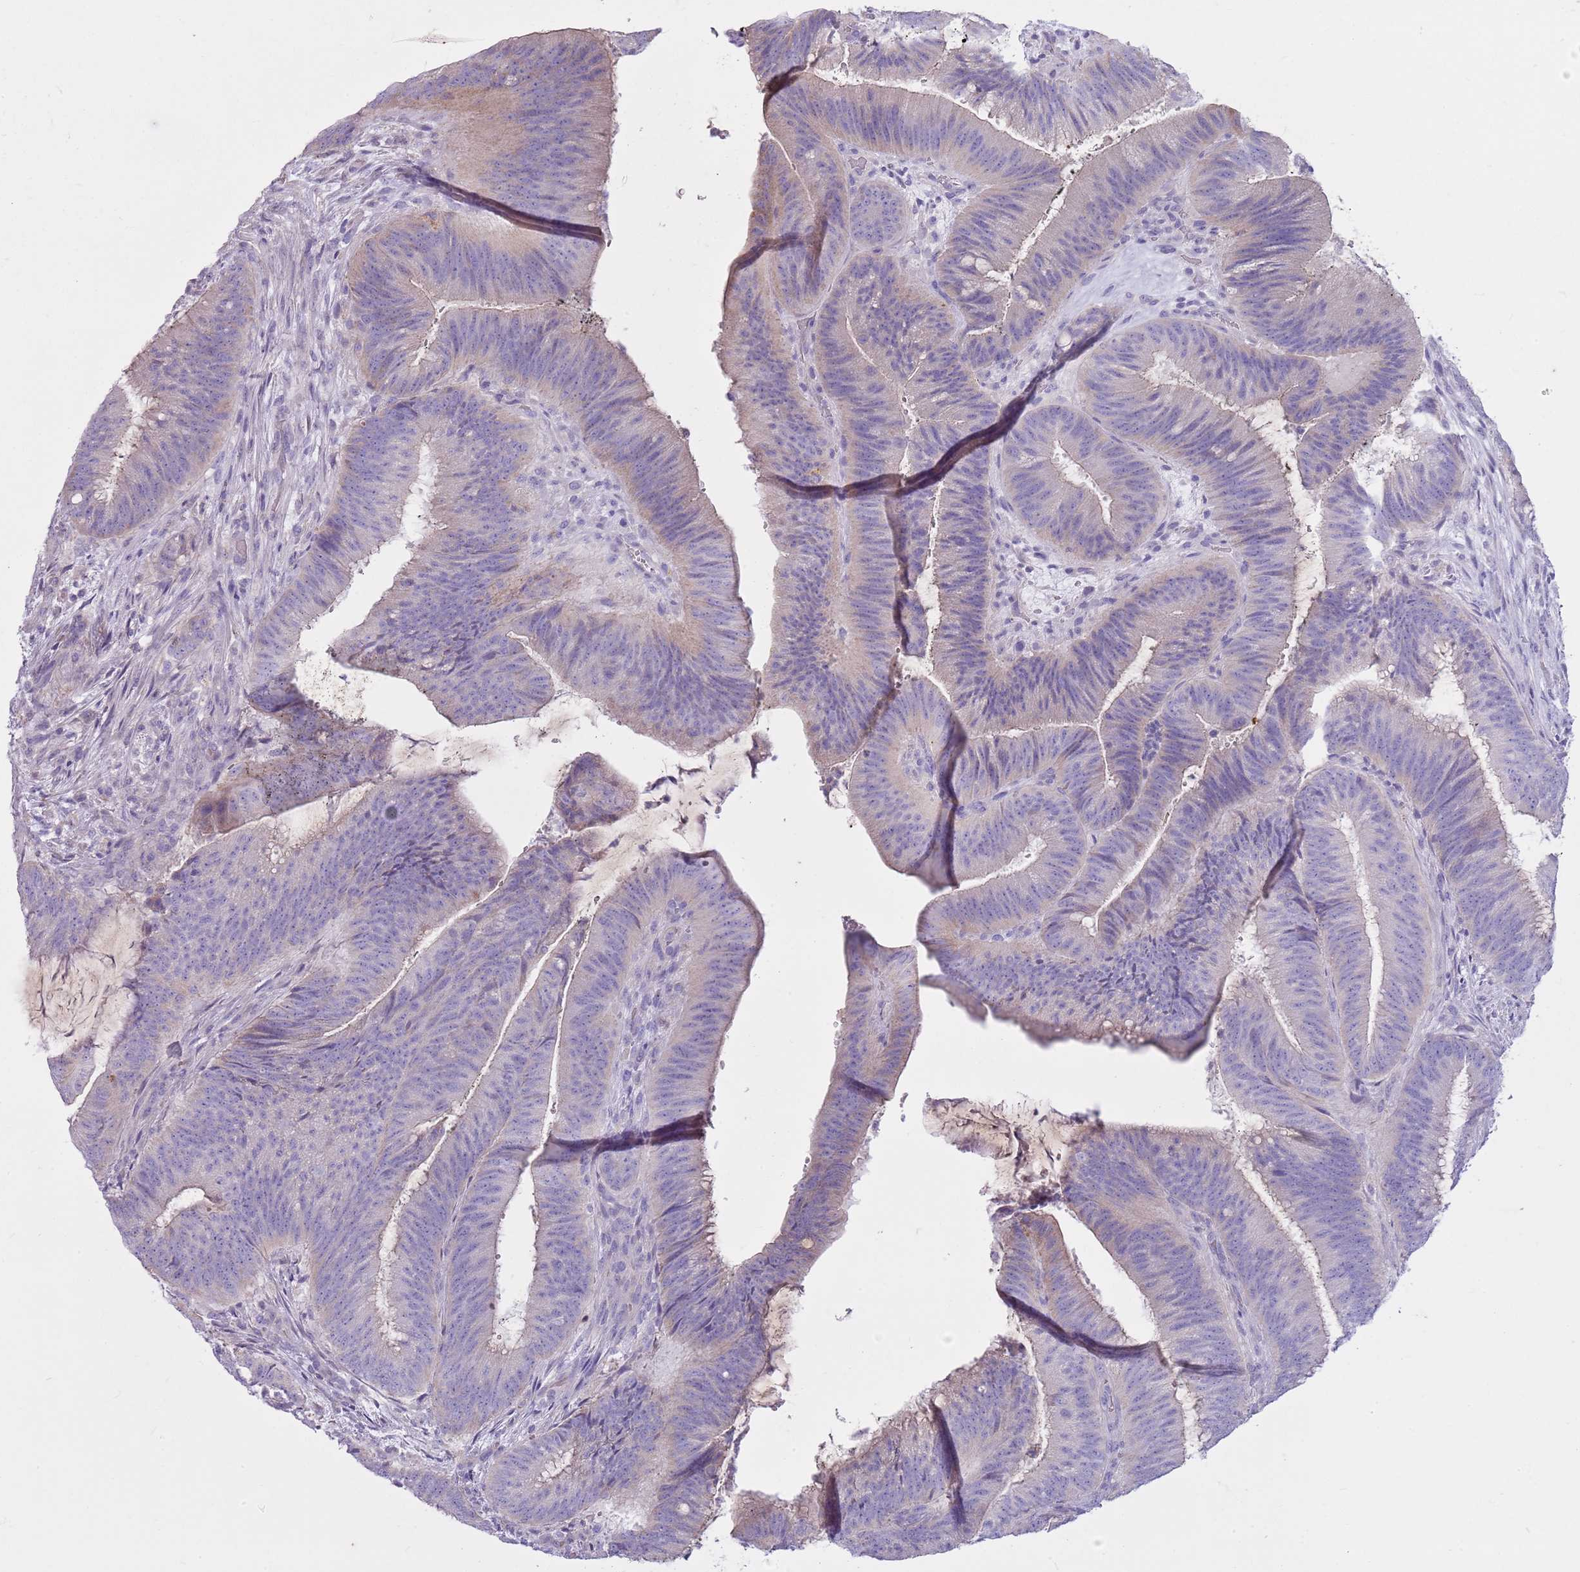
{"staining": {"intensity": "weak", "quantity": "<25%", "location": "cytoplasmic/membranous"}, "tissue": "colorectal cancer", "cell_type": "Tumor cells", "image_type": "cancer", "snomed": [{"axis": "morphology", "description": "Adenocarcinoma, NOS"}, {"axis": "topography", "description": "Colon"}], "caption": "The histopathology image exhibits no significant staining in tumor cells of colorectal adenocarcinoma.", "gene": "CNPPD1", "patient": {"sex": "female", "age": 43}}